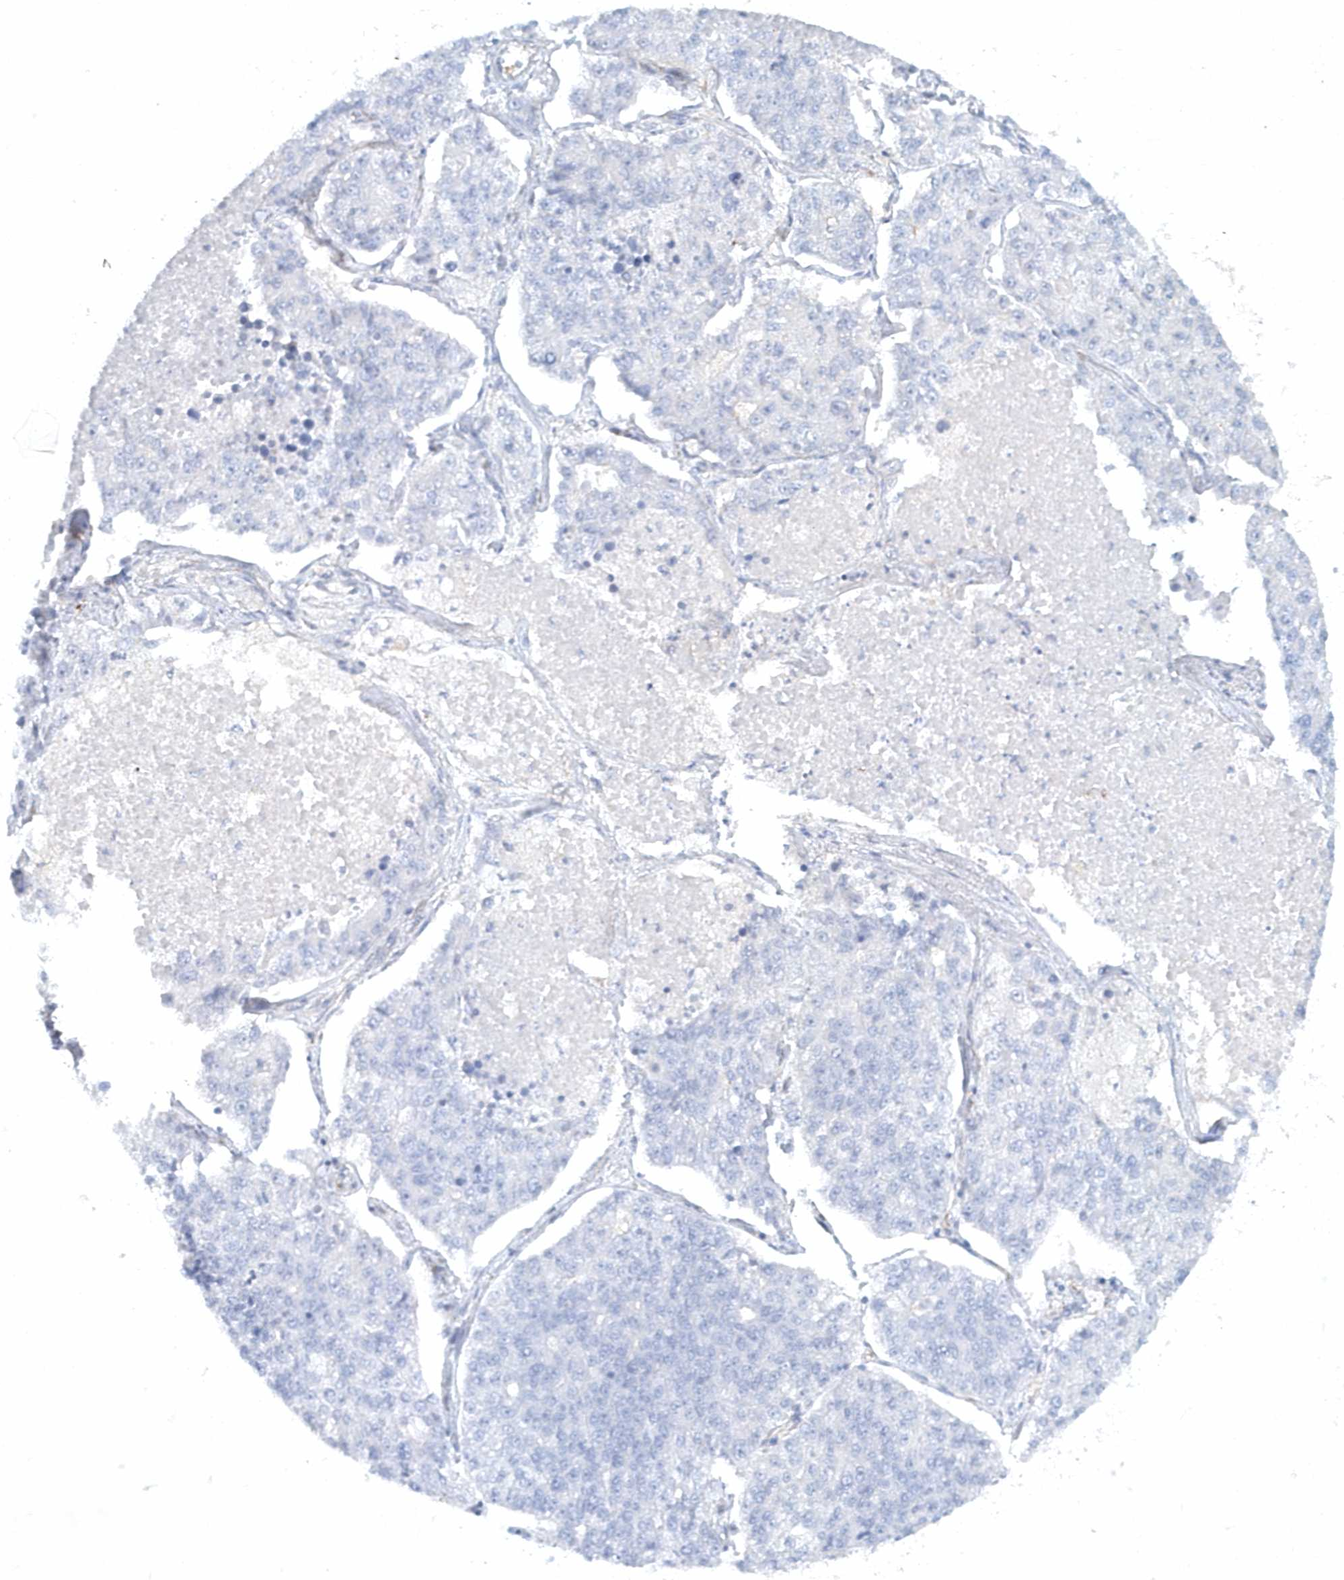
{"staining": {"intensity": "negative", "quantity": "none", "location": "none"}, "tissue": "lung cancer", "cell_type": "Tumor cells", "image_type": "cancer", "snomed": [{"axis": "morphology", "description": "Adenocarcinoma, NOS"}, {"axis": "topography", "description": "Lung"}], "caption": "Tumor cells show no significant expression in lung cancer (adenocarcinoma).", "gene": "DNAH1", "patient": {"sex": "male", "age": 49}}